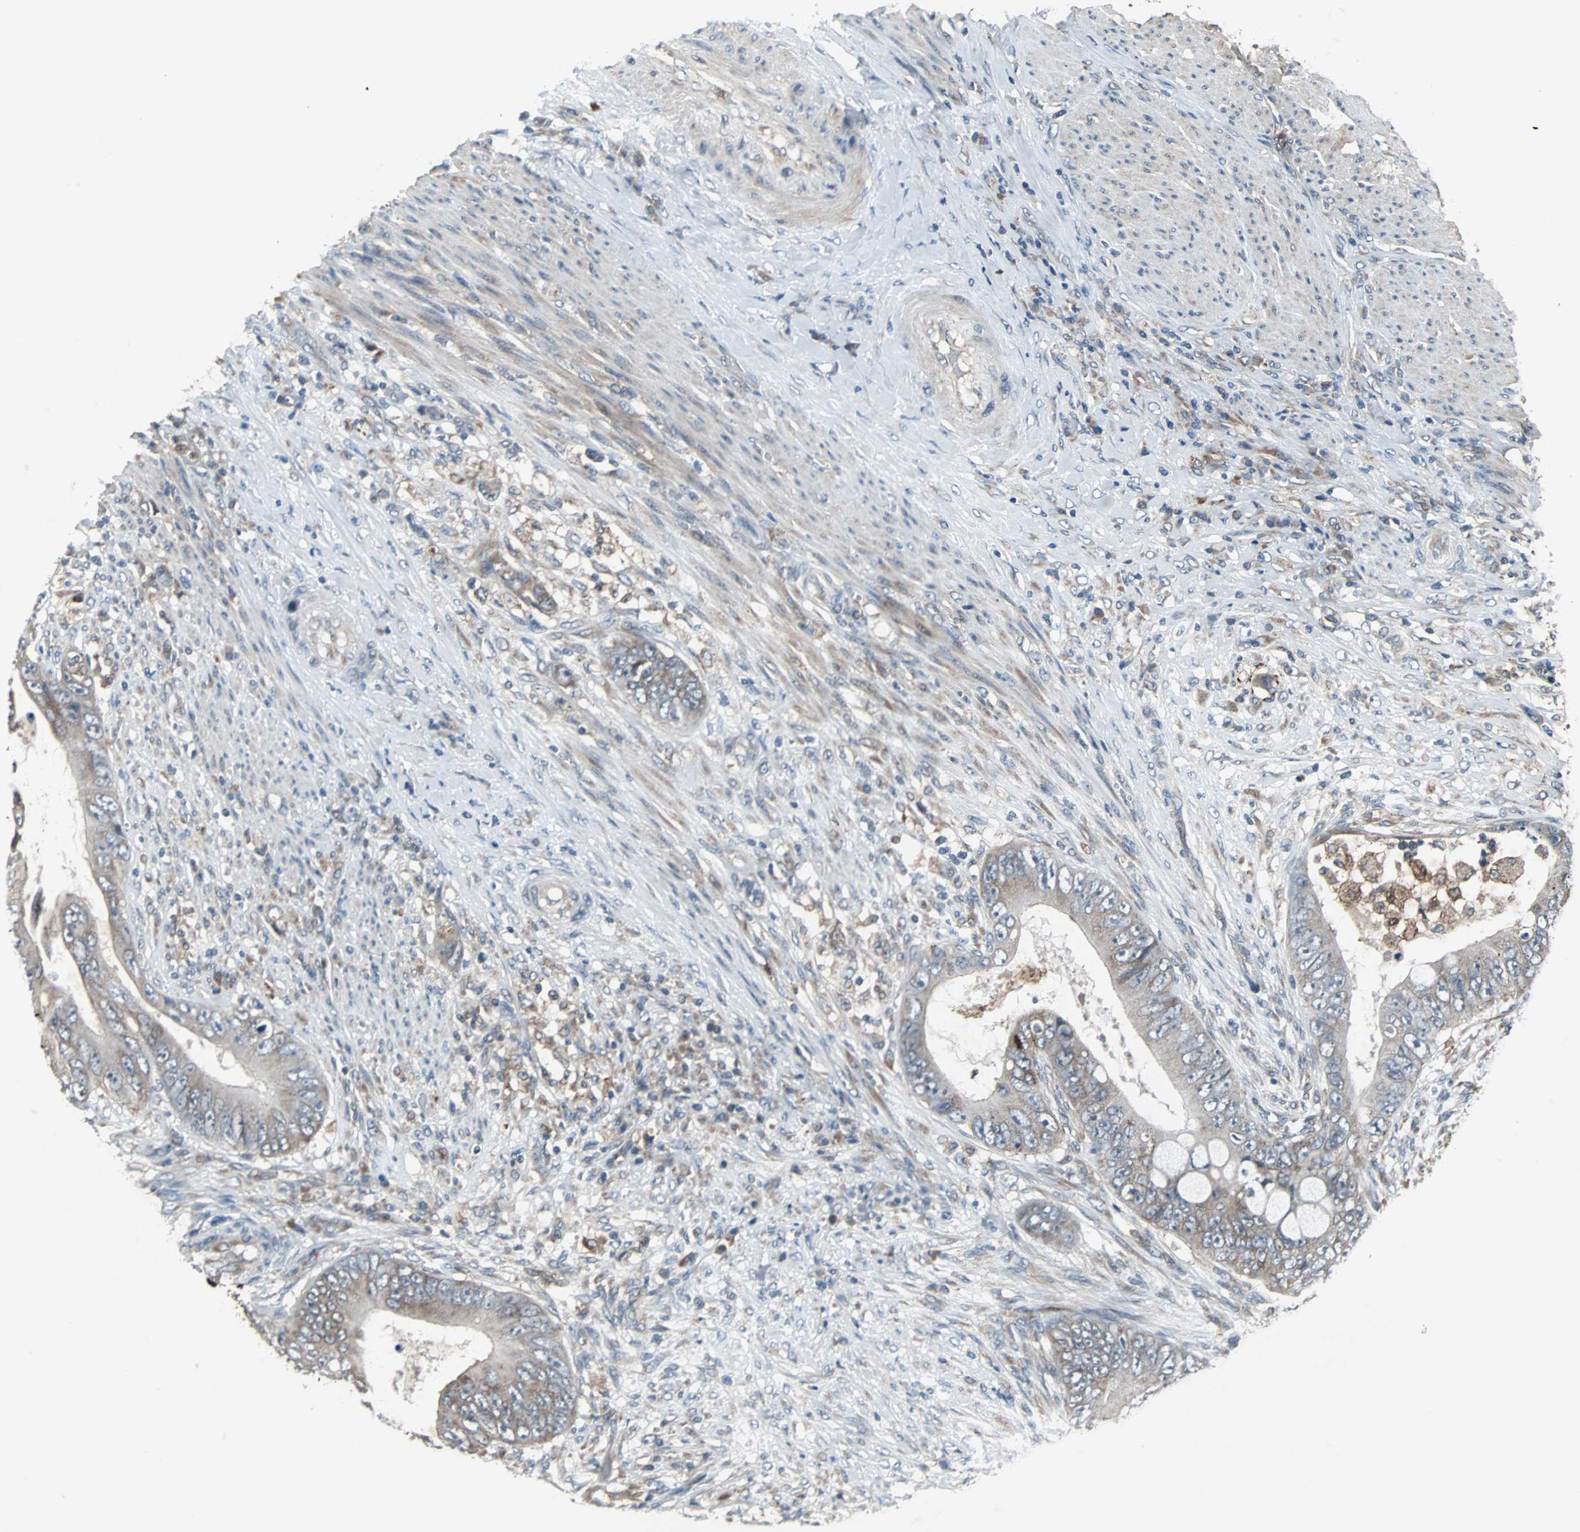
{"staining": {"intensity": "weak", "quantity": "25%-75%", "location": "cytoplasmic/membranous"}, "tissue": "colorectal cancer", "cell_type": "Tumor cells", "image_type": "cancer", "snomed": [{"axis": "morphology", "description": "Adenocarcinoma, NOS"}, {"axis": "topography", "description": "Rectum"}], "caption": "High-magnification brightfield microscopy of colorectal cancer stained with DAB (3,3'-diaminobenzidine) (brown) and counterstained with hematoxylin (blue). tumor cells exhibit weak cytoplasmic/membranous expression is appreciated in approximately25%-75% of cells. (DAB (3,3'-diaminobenzidine) IHC with brightfield microscopy, high magnification).", "gene": "SOS1", "patient": {"sex": "female", "age": 77}}